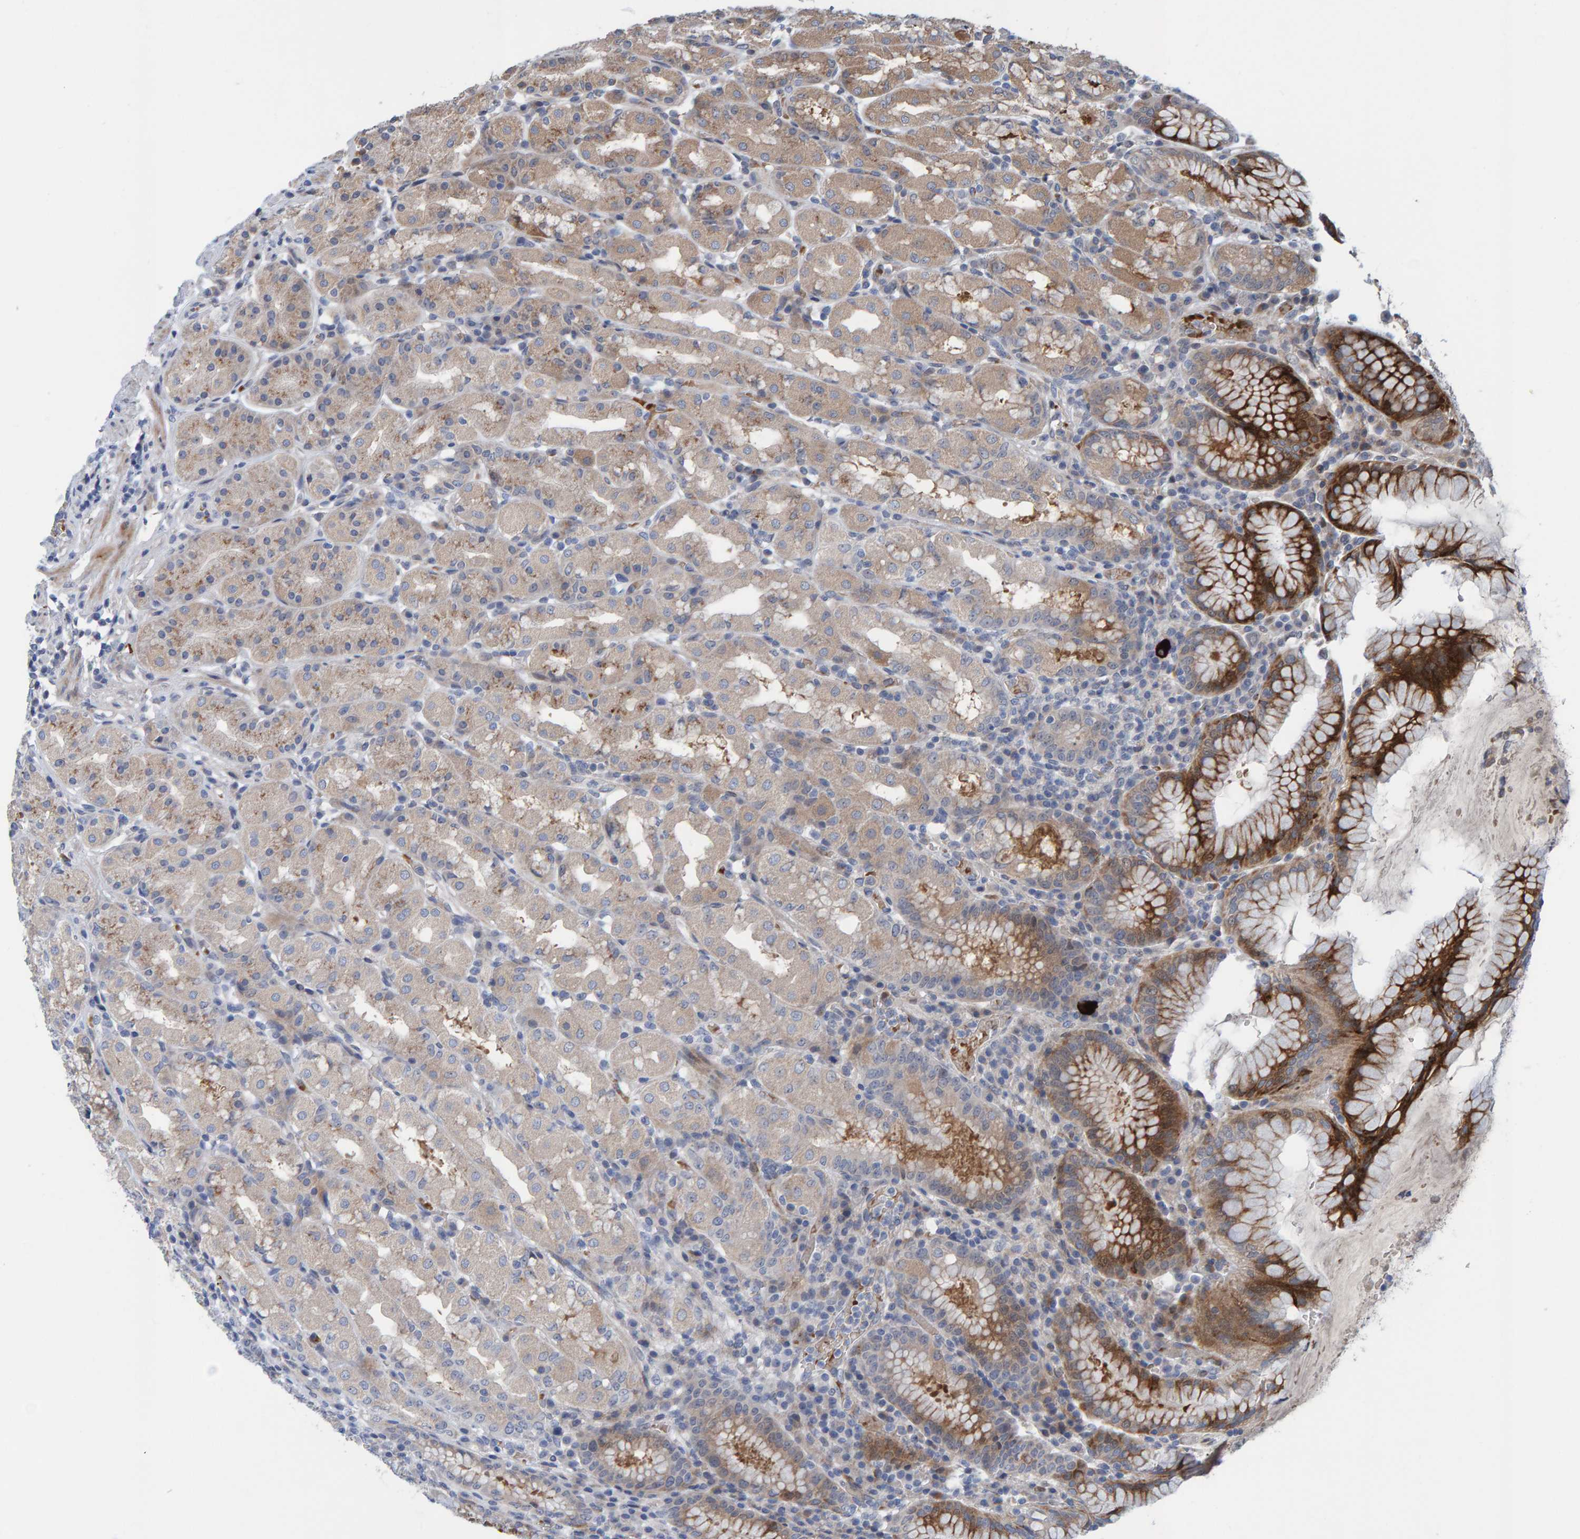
{"staining": {"intensity": "strong", "quantity": "<25%", "location": "cytoplasmic/membranous"}, "tissue": "stomach", "cell_type": "Glandular cells", "image_type": "normal", "snomed": [{"axis": "morphology", "description": "Normal tissue, NOS"}, {"axis": "topography", "description": "Stomach, lower"}], "caption": "Approximately <25% of glandular cells in benign human stomach exhibit strong cytoplasmic/membranous protein staining as visualized by brown immunohistochemical staining.", "gene": "MFSD6L", "patient": {"sex": "female", "age": 56}}